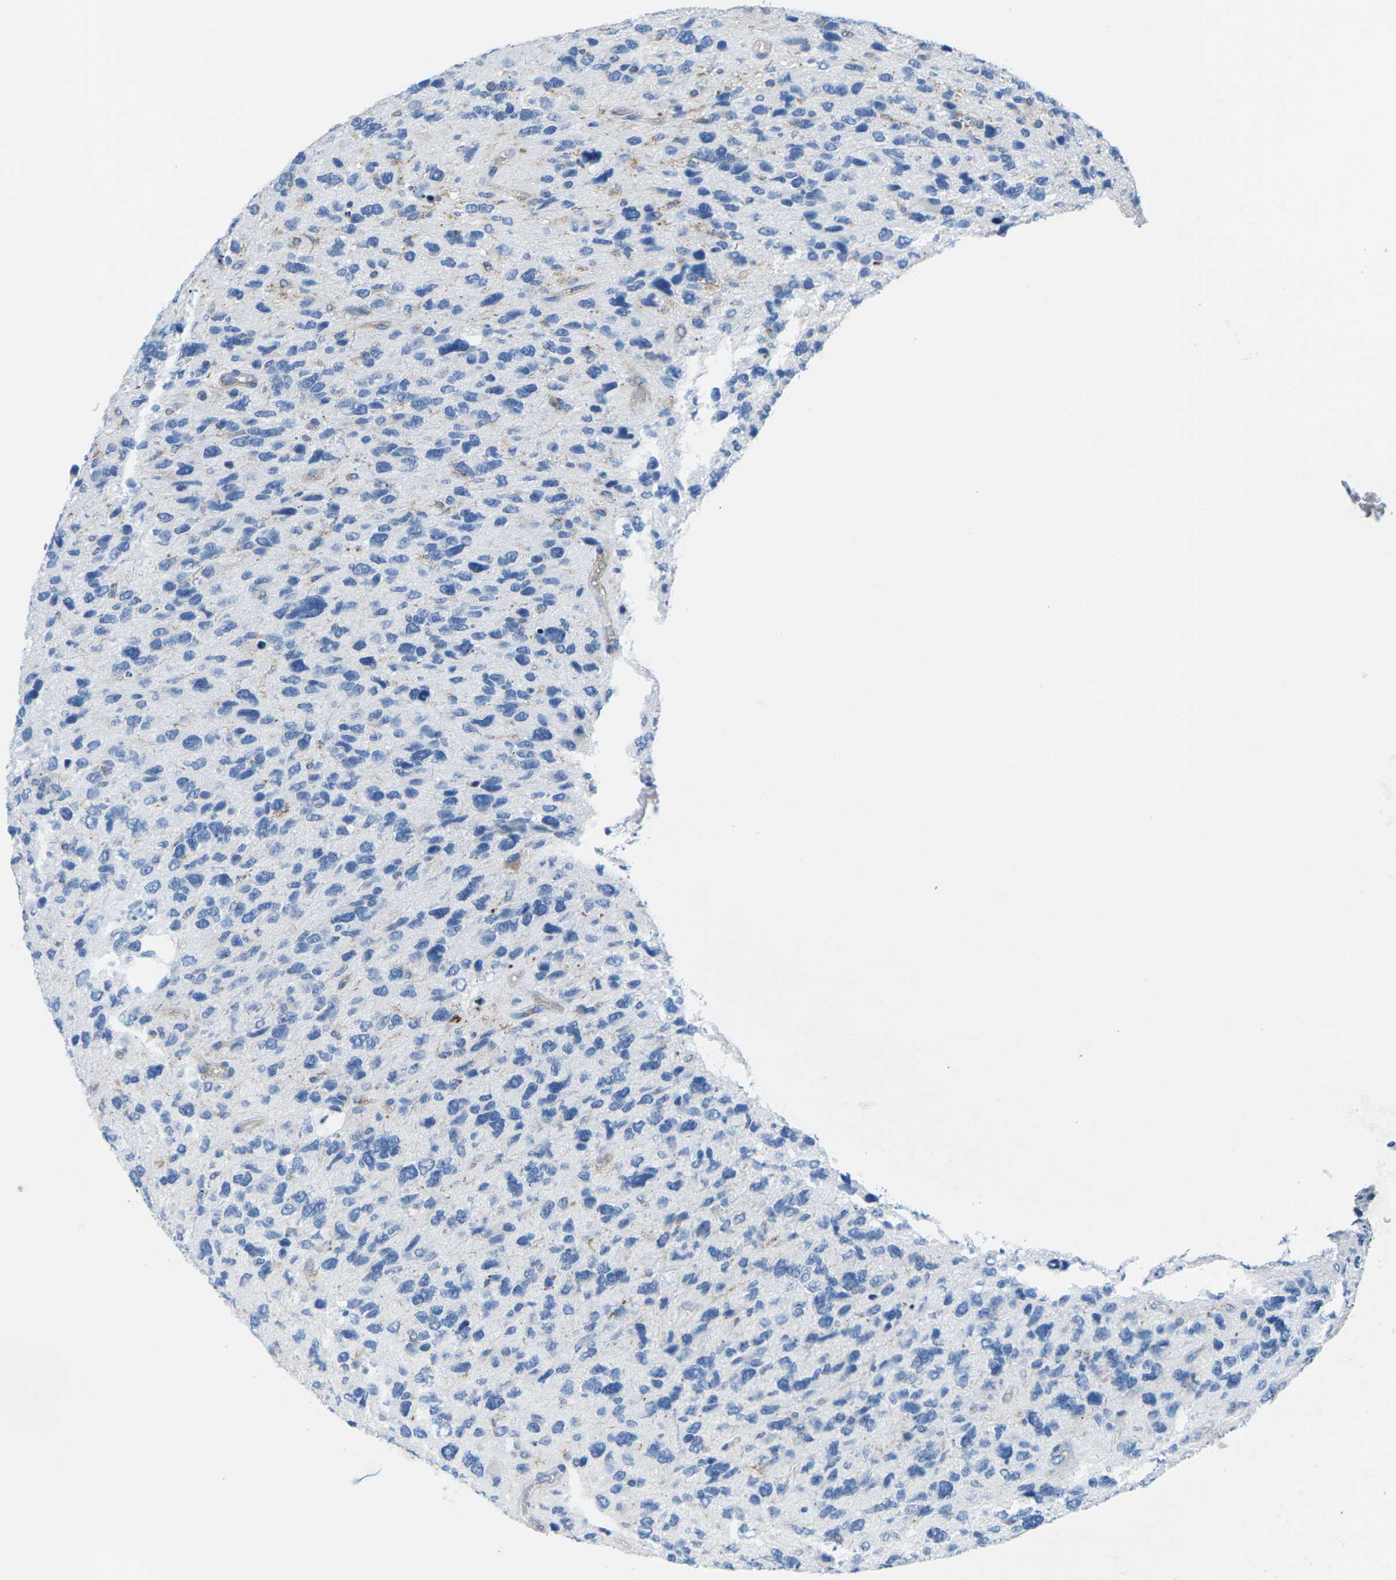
{"staining": {"intensity": "negative", "quantity": "none", "location": "none"}, "tissue": "glioma", "cell_type": "Tumor cells", "image_type": "cancer", "snomed": [{"axis": "morphology", "description": "Glioma, malignant, High grade"}, {"axis": "topography", "description": "Brain"}], "caption": "There is no significant staining in tumor cells of malignant glioma (high-grade).", "gene": "SYNGR2", "patient": {"sex": "female", "age": 58}}